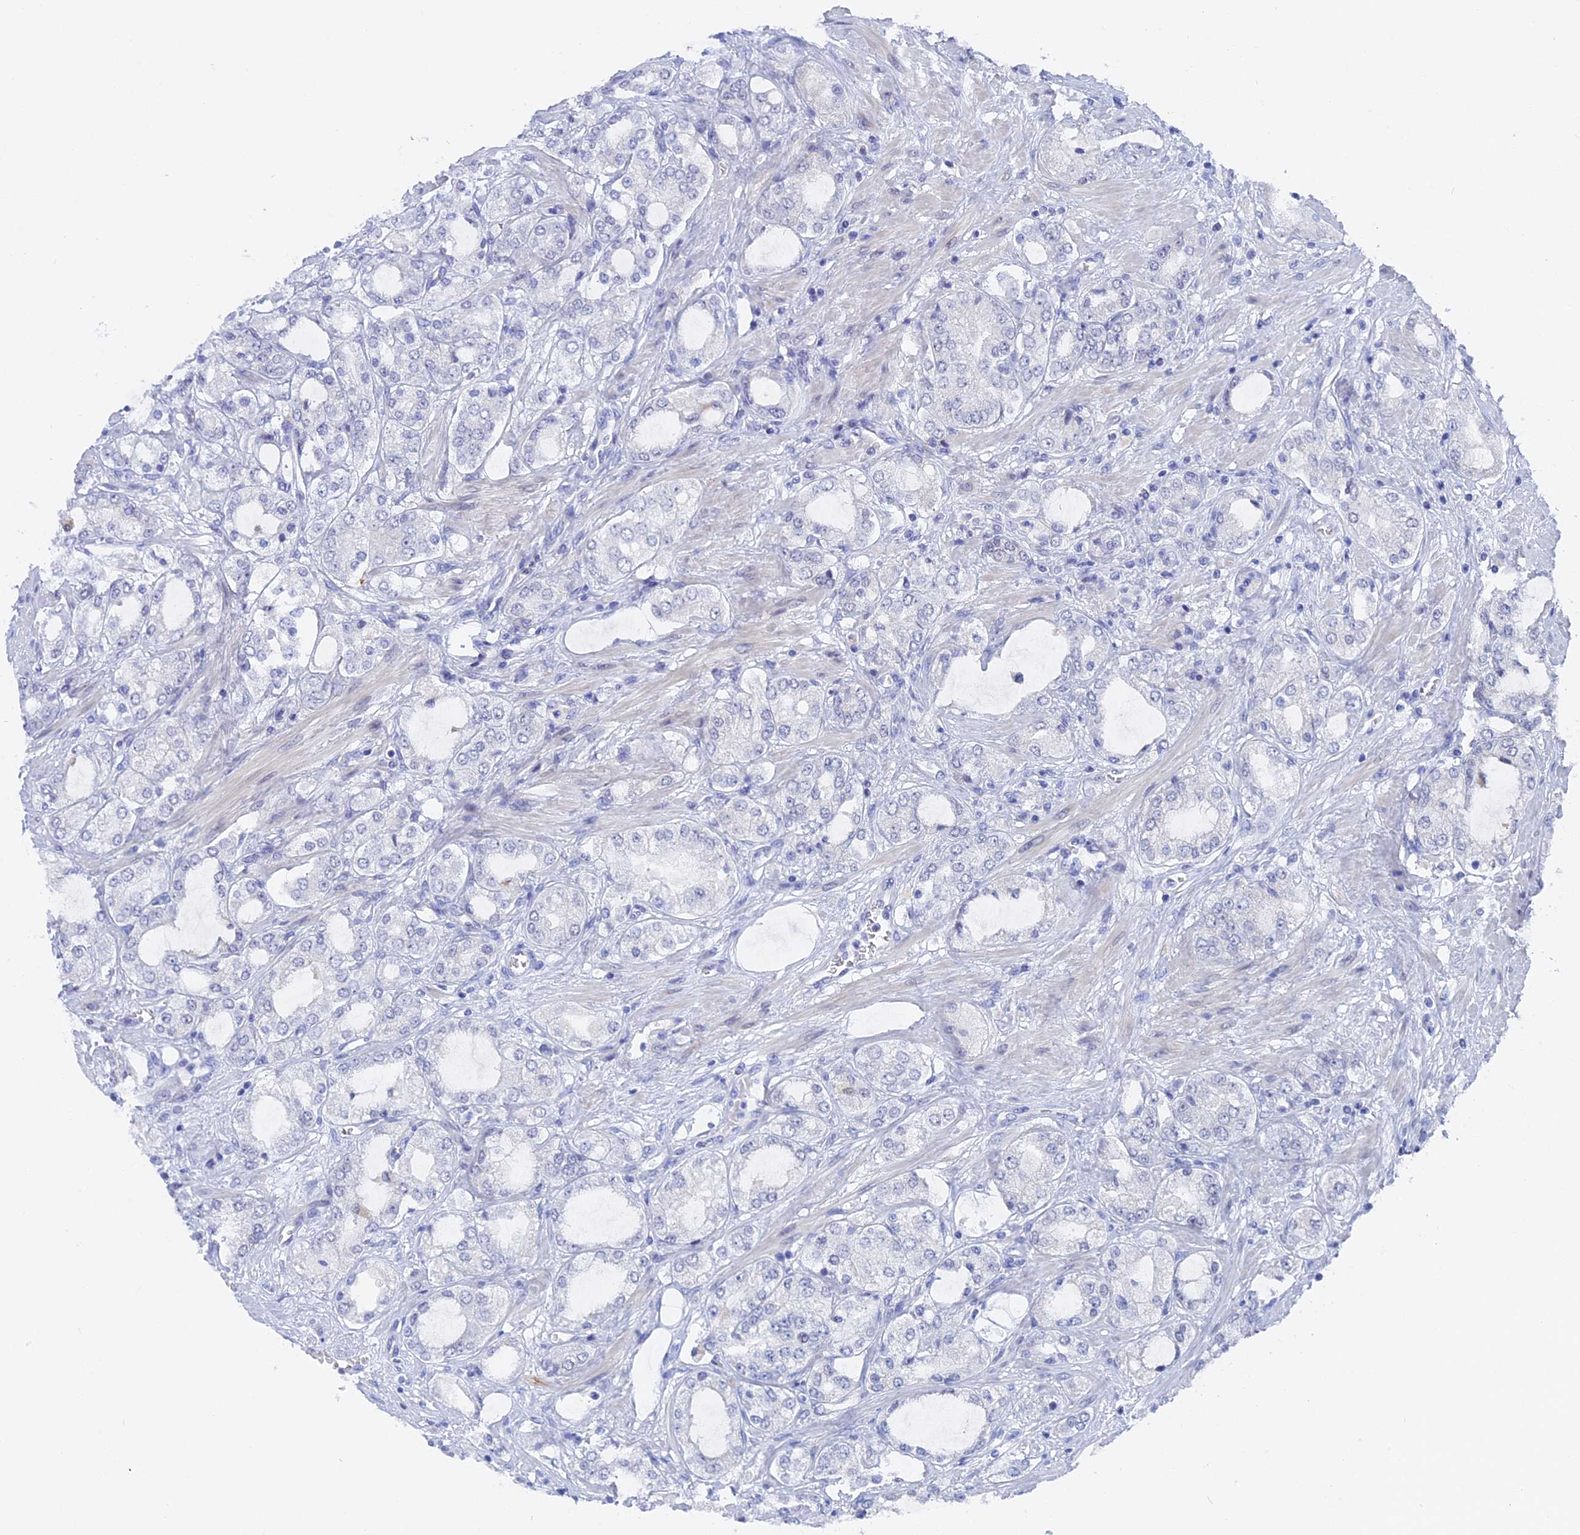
{"staining": {"intensity": "negative", "quantity": "none", "location": "none"}, "tissue": "prostate cancer", "cell_type": "Tumor cells", "image_type": "cancer", "snomed": [{"axis": "morphology", "description": "Adenocarcinoma, High grade"}, {"axis": "topography", "description": "Prostate"}], "caption": "Tumor cells show no significant protein positivity in high-grade adenocarcinoma (prostate). Brightfield microscopy of IHC stained with DAB (3,3'-diaminobenzidine) (brown) and hematoxylin (blue), captured at high magnification.", "gene": "DACT3", "patient": {"sex": "male", "age": 64}}